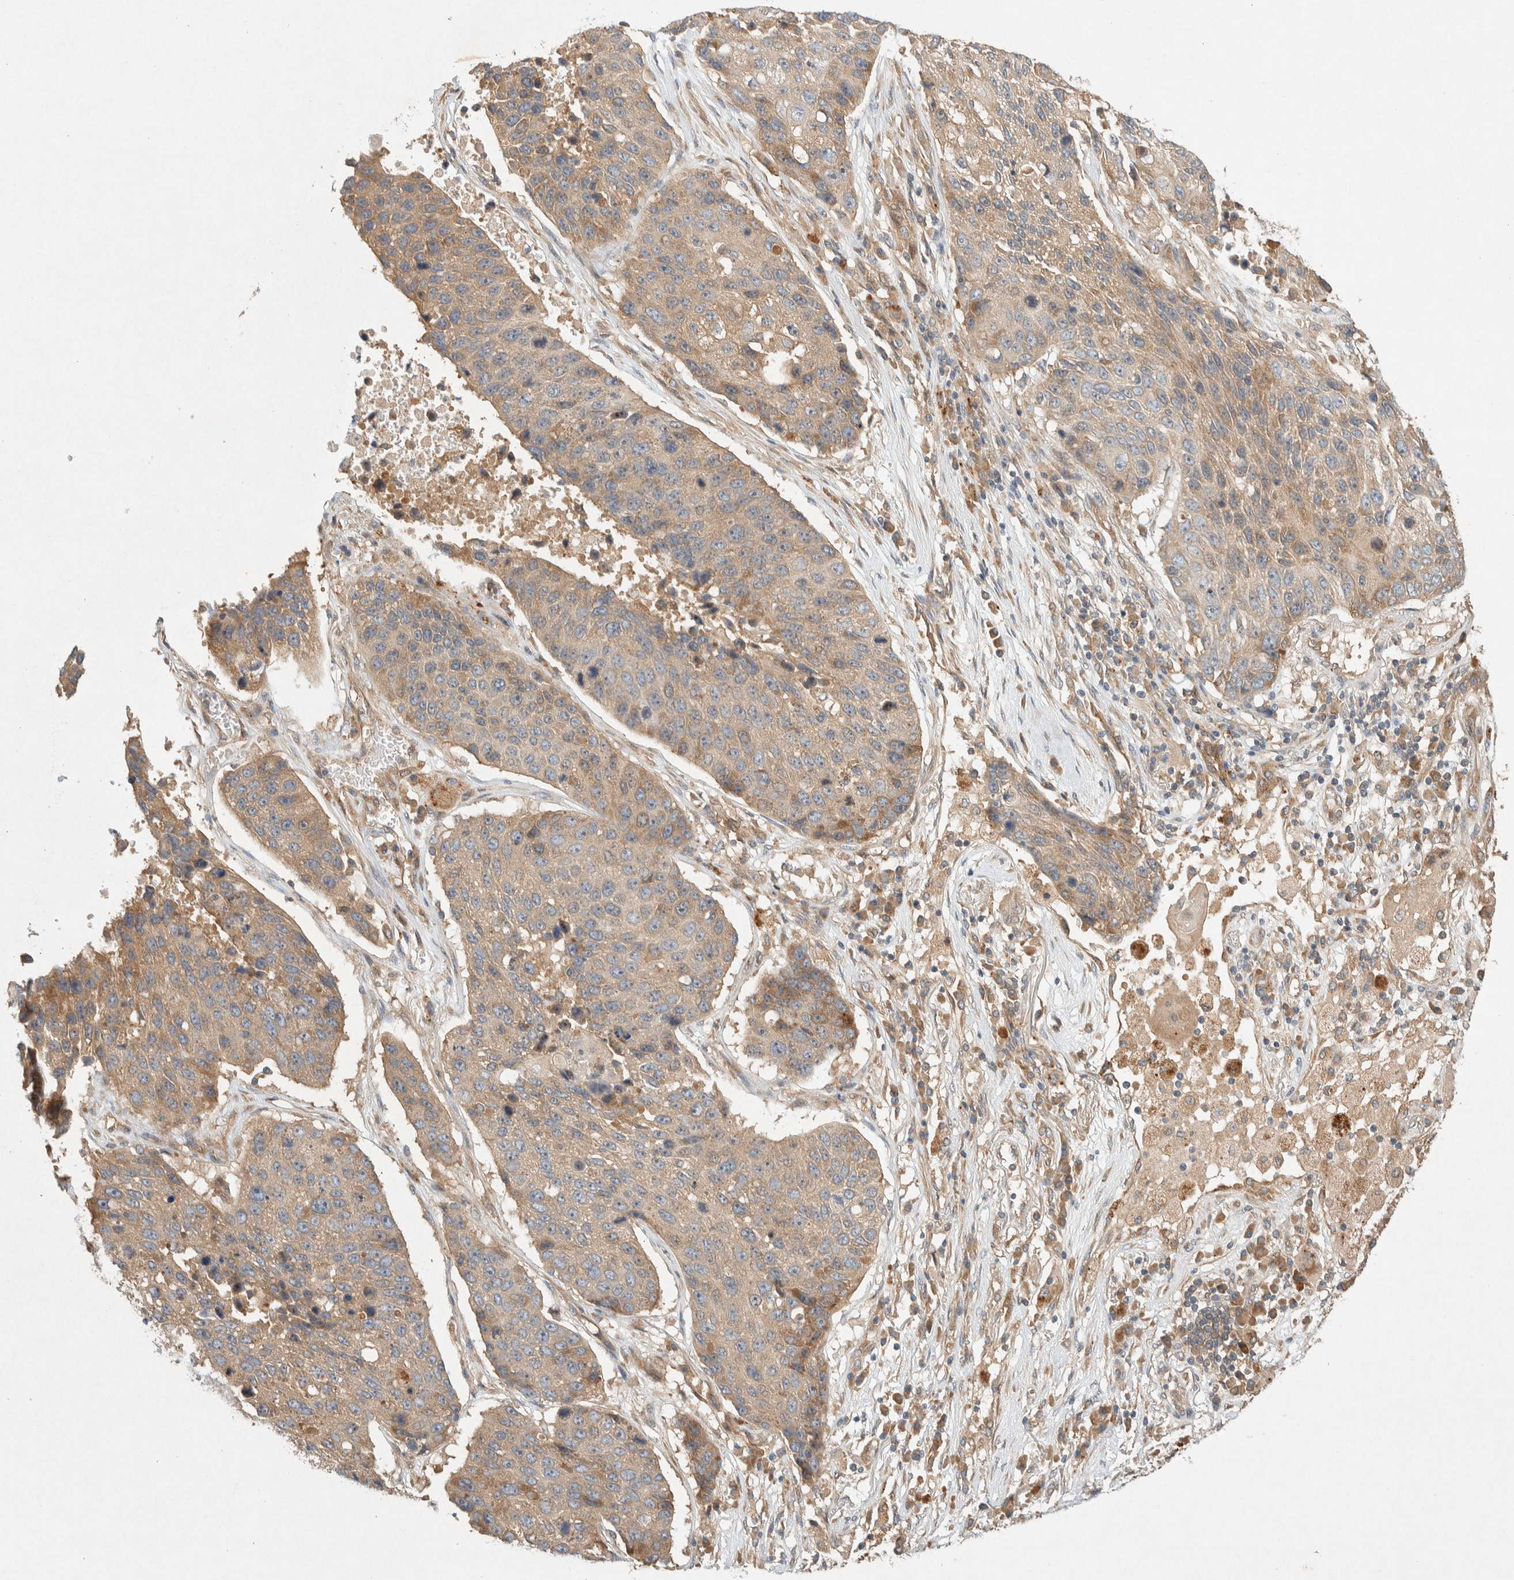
{"staining": {"intensity": "weak", "quantity": ">75%", "location": "cytoplasmic/membranous"}, "tissue": "lung cancer", "cell_type": "Tumor cells", "image_type": "cancer", "snomed": [{"axis": "morphology", "description": "Squamous cell carcinoma, NOS"}, {"axis": "topography", "description": "Lung"}], "caption": "Lung squamous cell carcinoma stained with a brown dye exhibits weak cytoplasmic/membranous positive positivity in about >75% of tumor cells.", "gene": "PXK", "patient": {"sex": "male", "age": 61}}